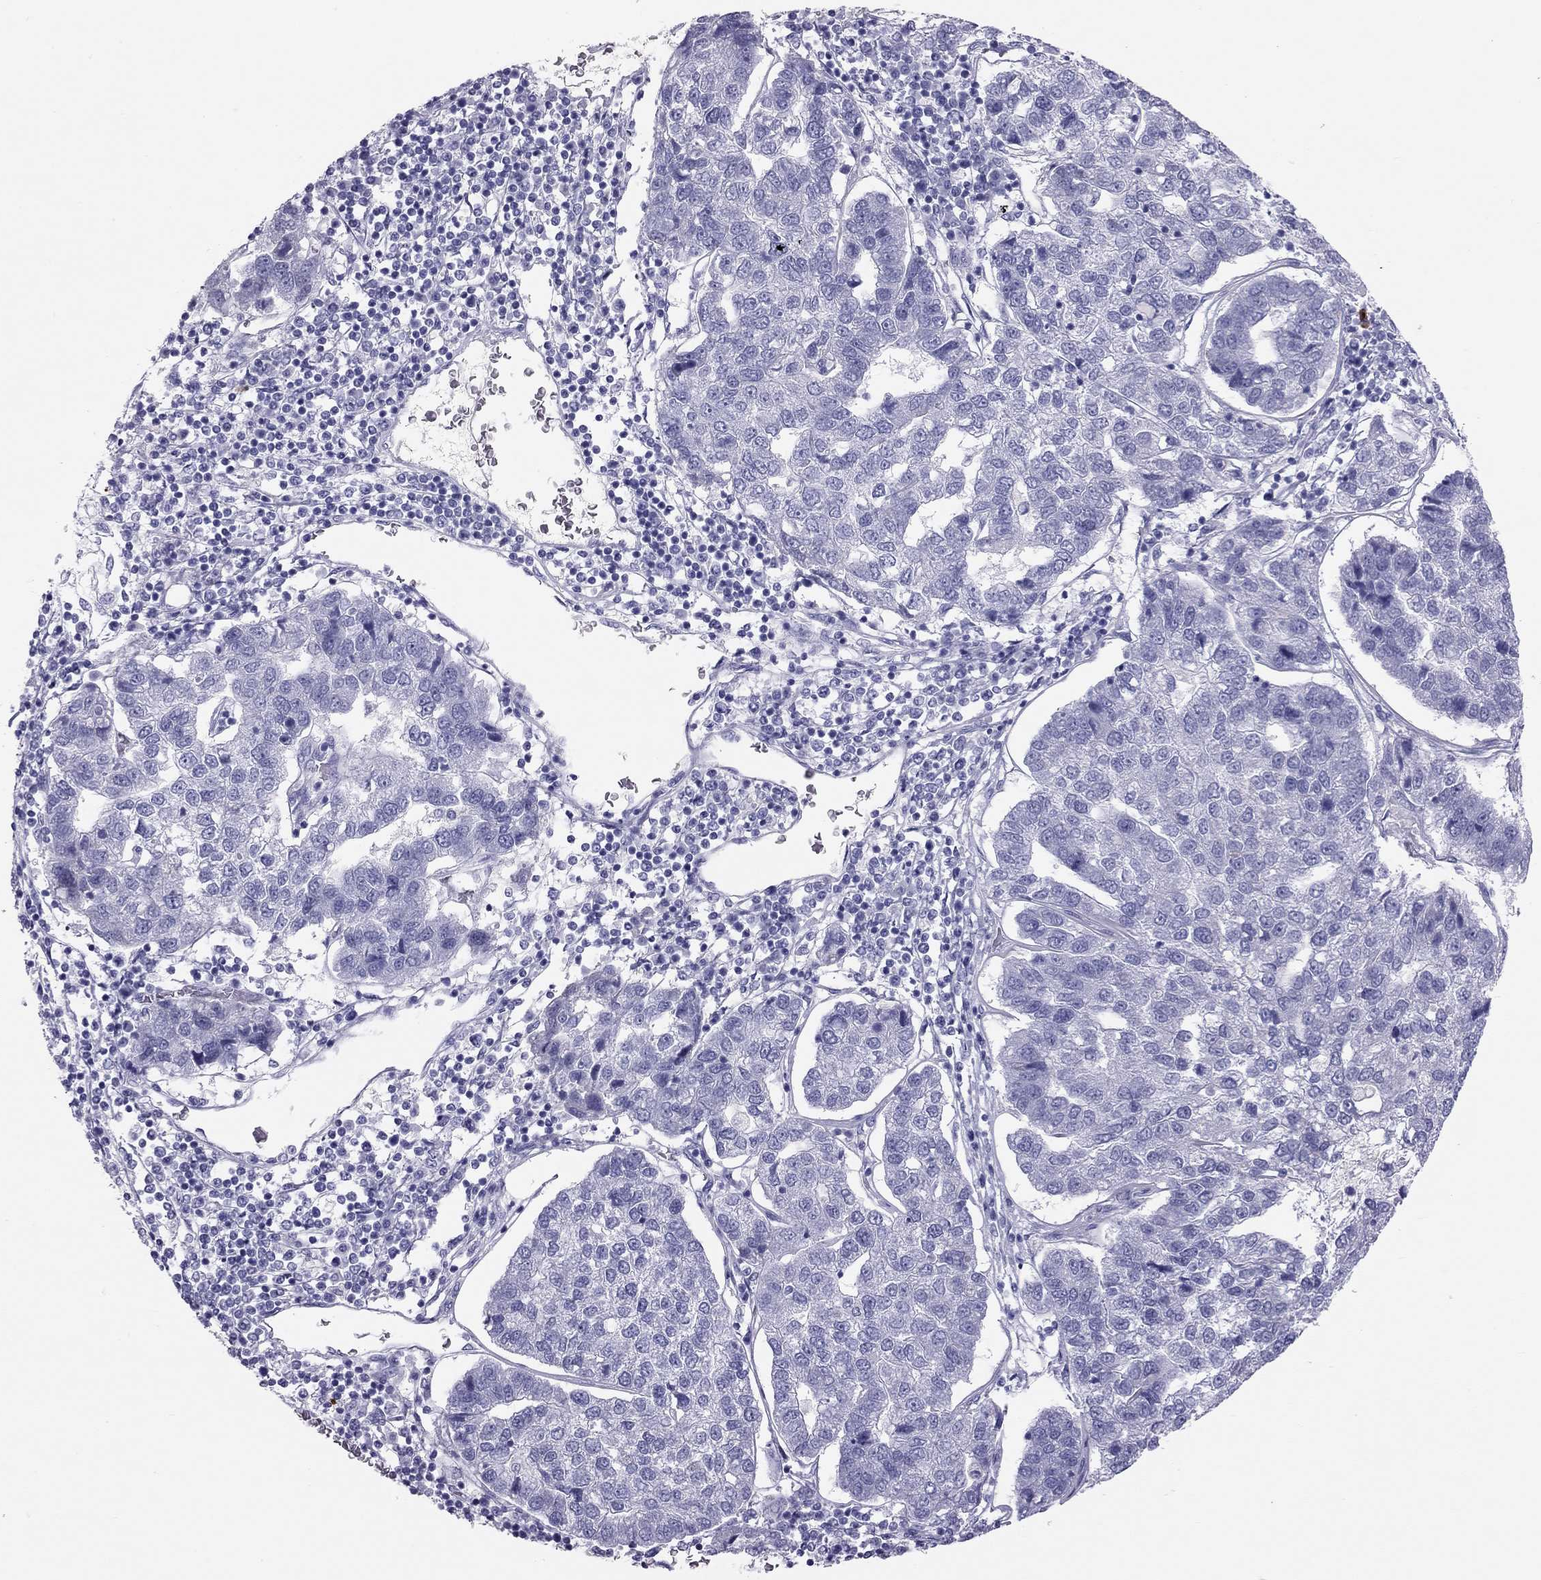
{"staining": {"intensity": "negative", "quantity": "none", "location": "none"}, "tissue": "pancreatic cancer", "cell_type": "Tumor cells", "image_type": "cancer", "snomed": [{"axis": "morphology", "description": "Adenocarcinoma, NOS"}, {"axis": "topography", "description": "Pancreas"}], "caption": "Immunohistochemistry photomicrograph of neoplastic tissue: human pancreatic cancer (adenocarcinoma) stained with DAB reveals no significant protein expression in tumor cells.", "gene": "KLRG1", "patient": {"sex": "female", "age": 61}}